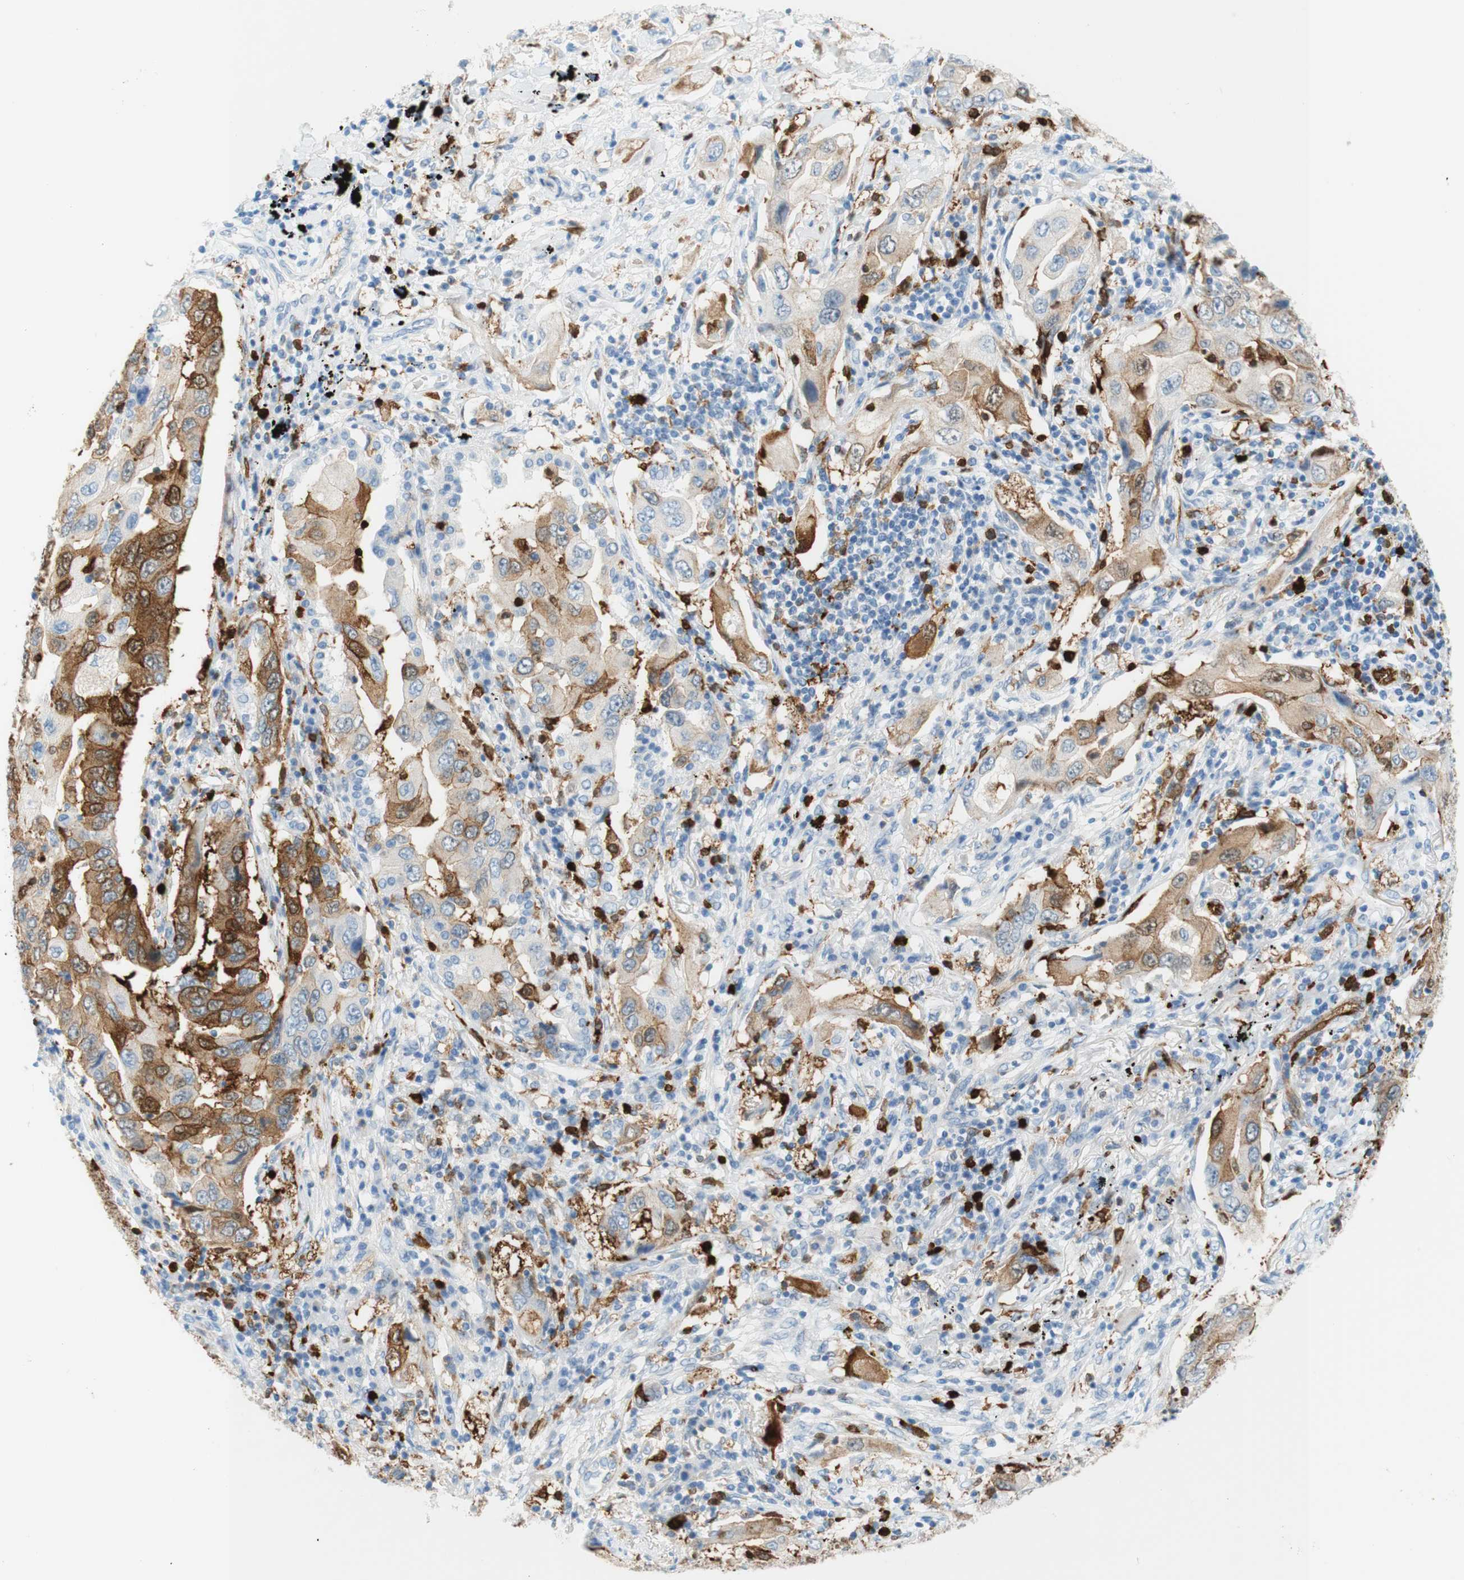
{"staining": {"intensity": "strong", "quantity": "<25%", "location": "cytoplasmic/membranous"}, "tissue": "lung cancer", "cell_type": "Tumor cells", "image_type": "cancer", "snomed": [{"axis": "morphology", "description": "Adenocarcinoma, NOS"}, {"axis": "topography", "description": "Lung"}], "caption": "Protein expression analysis of lung cancer shows strong cytoplasmic/membranous expression in approximately <25% of tumor cells.", "gene": "STMN1", "patient": {"sex": "female", "age": 65}}